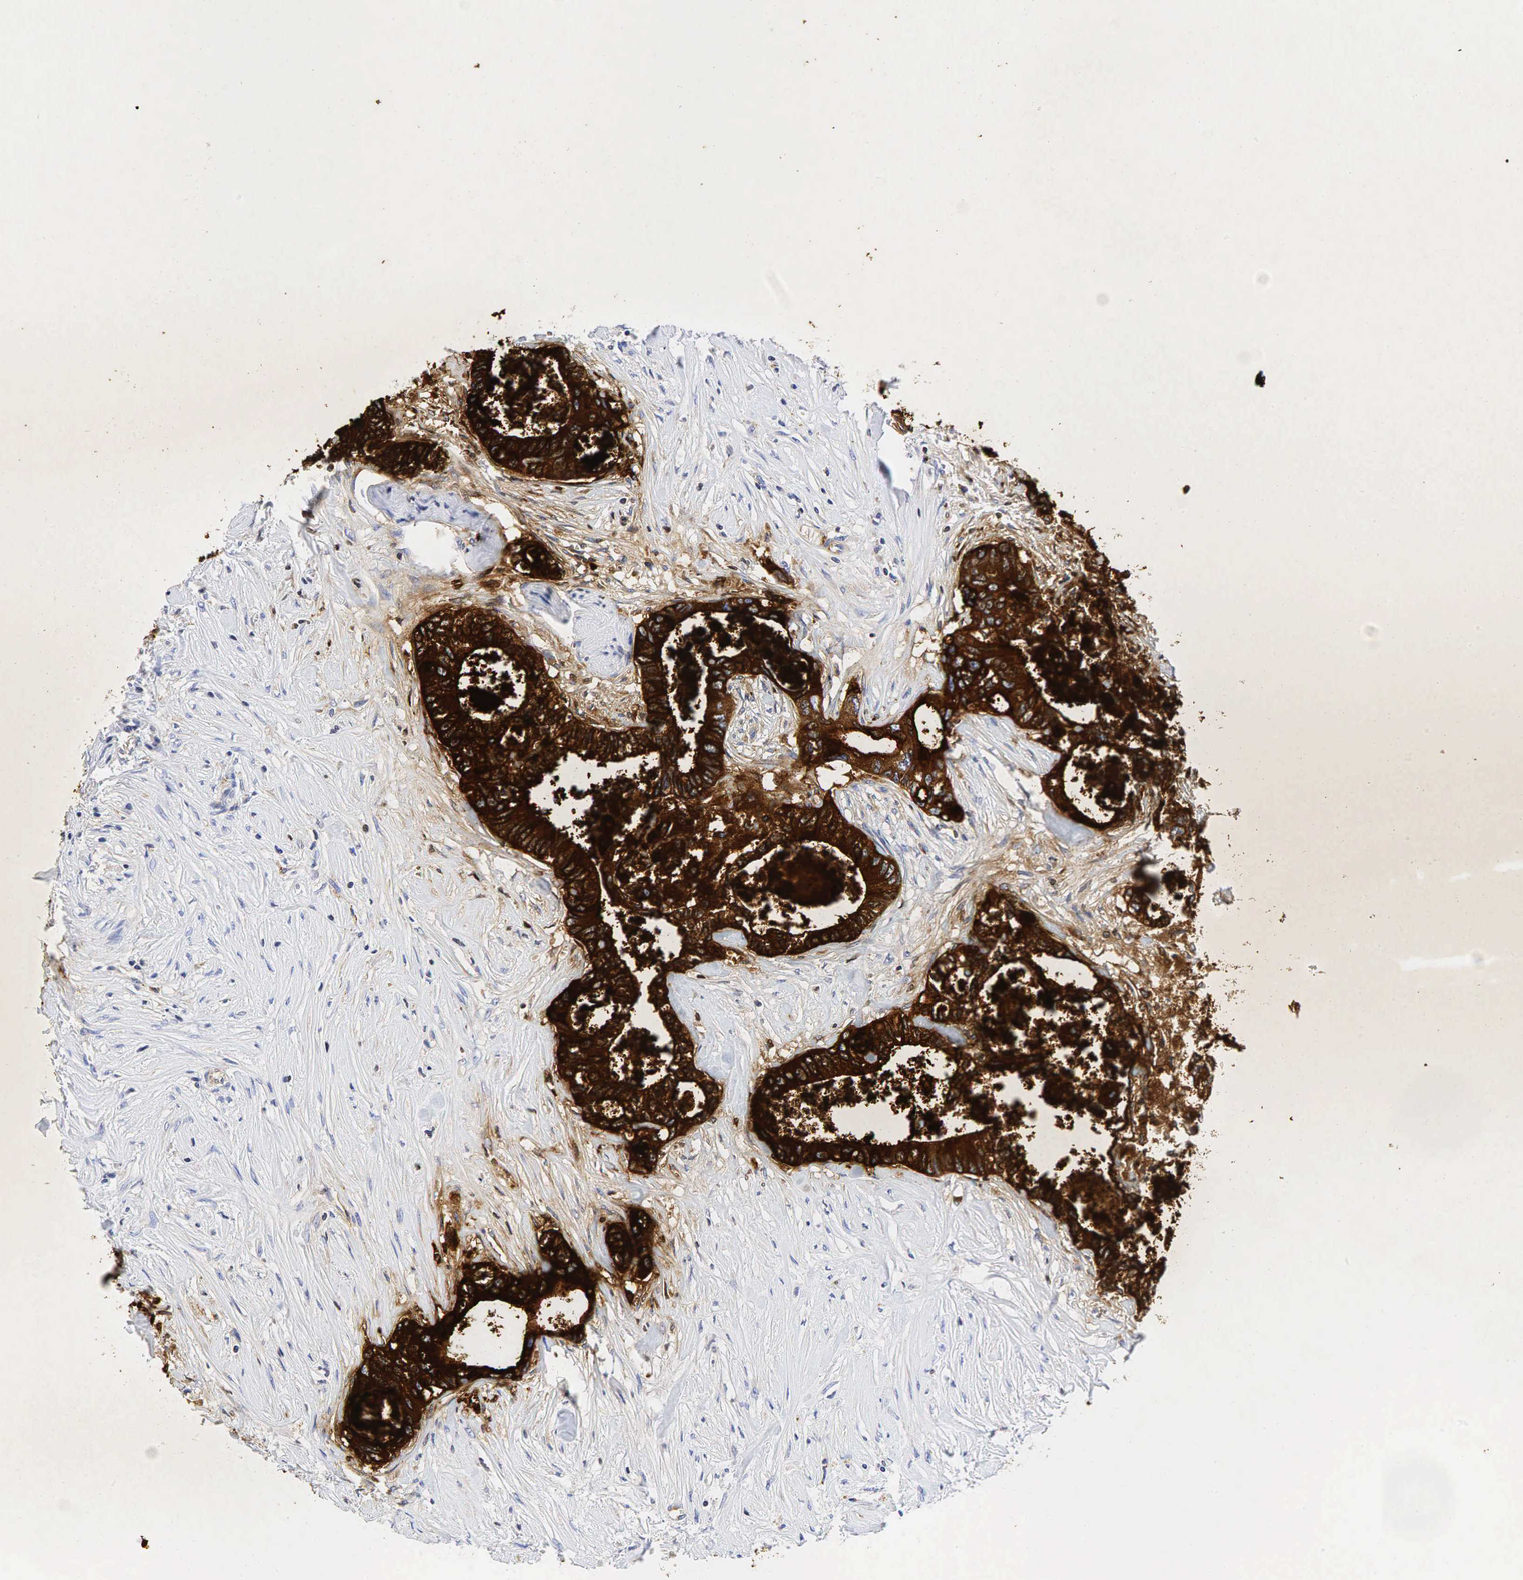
{"staining": {"intensity": "strong", "quantity": ">75%", "location": "cytoplasmic/membranous"}, "tissue": "colorectal cancer", "cell_type": "Tumor cells", "image_type": "cancer", "snomed": [{"axis": "morphology", "description": "Adenocarcinoma, NOS"}, {"axis": "topography", "description": "Rectum"}], "caption": "DAB immunohistochemical staining of colorectal adenocarcinoma shows strong cytoplasmic/membranous protein staining in approximately >75% of tumor cells.", "gene": "CEACAM5", "patient": {"sex": "female", "age": 57}}